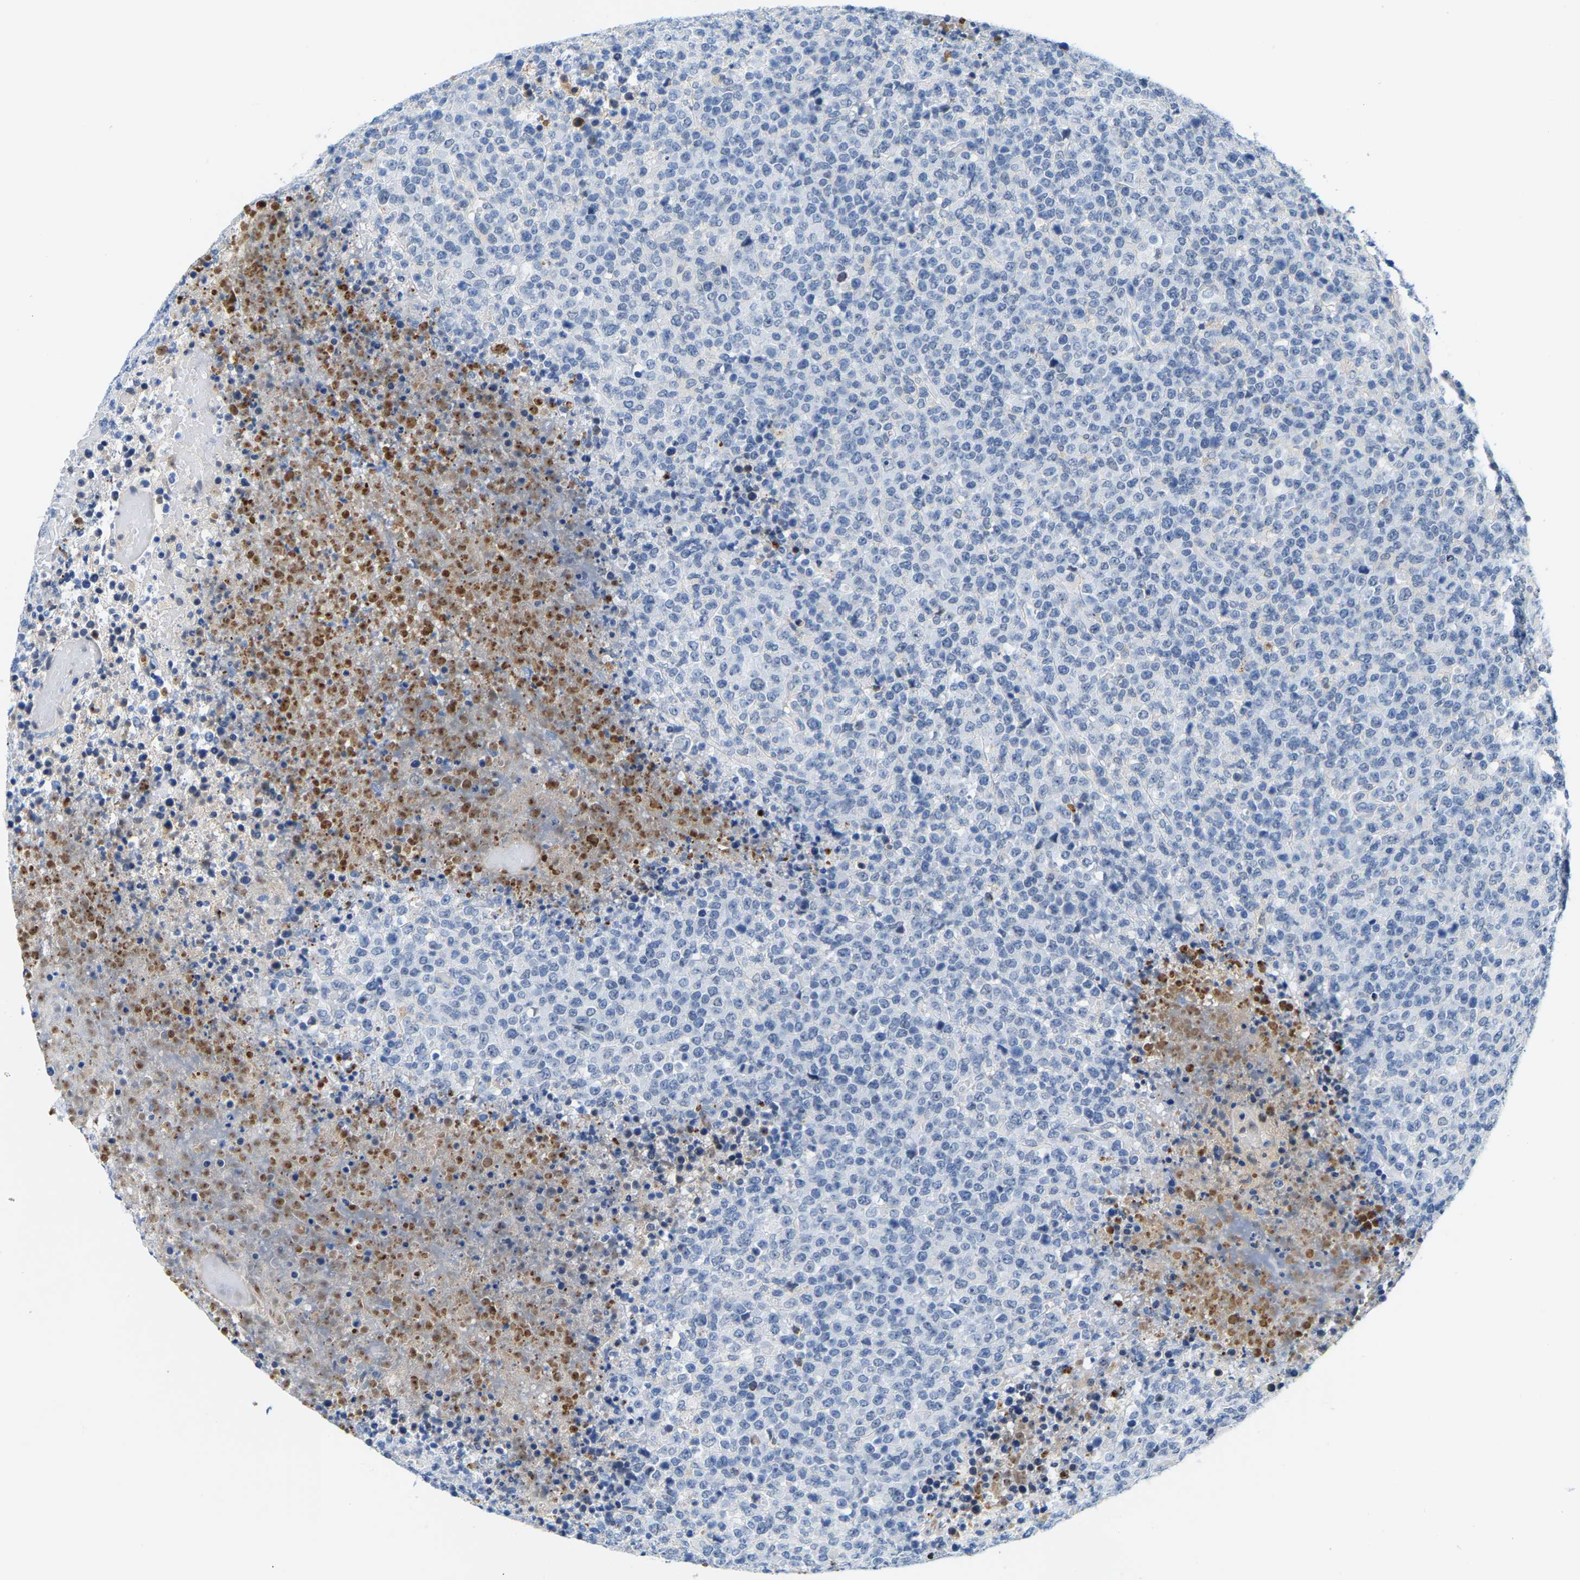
{"staining": {"intensity": "negative", "quantity": "none", "location": "none"}, "tissue": "lymphoma", "cell_type": "Tumor cells", "image_type": "cancer", "snomed": [{"axis": "morphology", "description": "Malignant lymphoma, non-Hodgkin's type, High grade"}, {"axis": "topography", "description": "Lymph node"}], "caption": "IHC image of neoplastic tissue: malignant lymphoma, non-Hodgkin's type (high-grade) stained with DAB displays no significant protein positivity in tumor cells.", "gene": "SETD1B", "patient": {"sex": "male", "age": 13}}